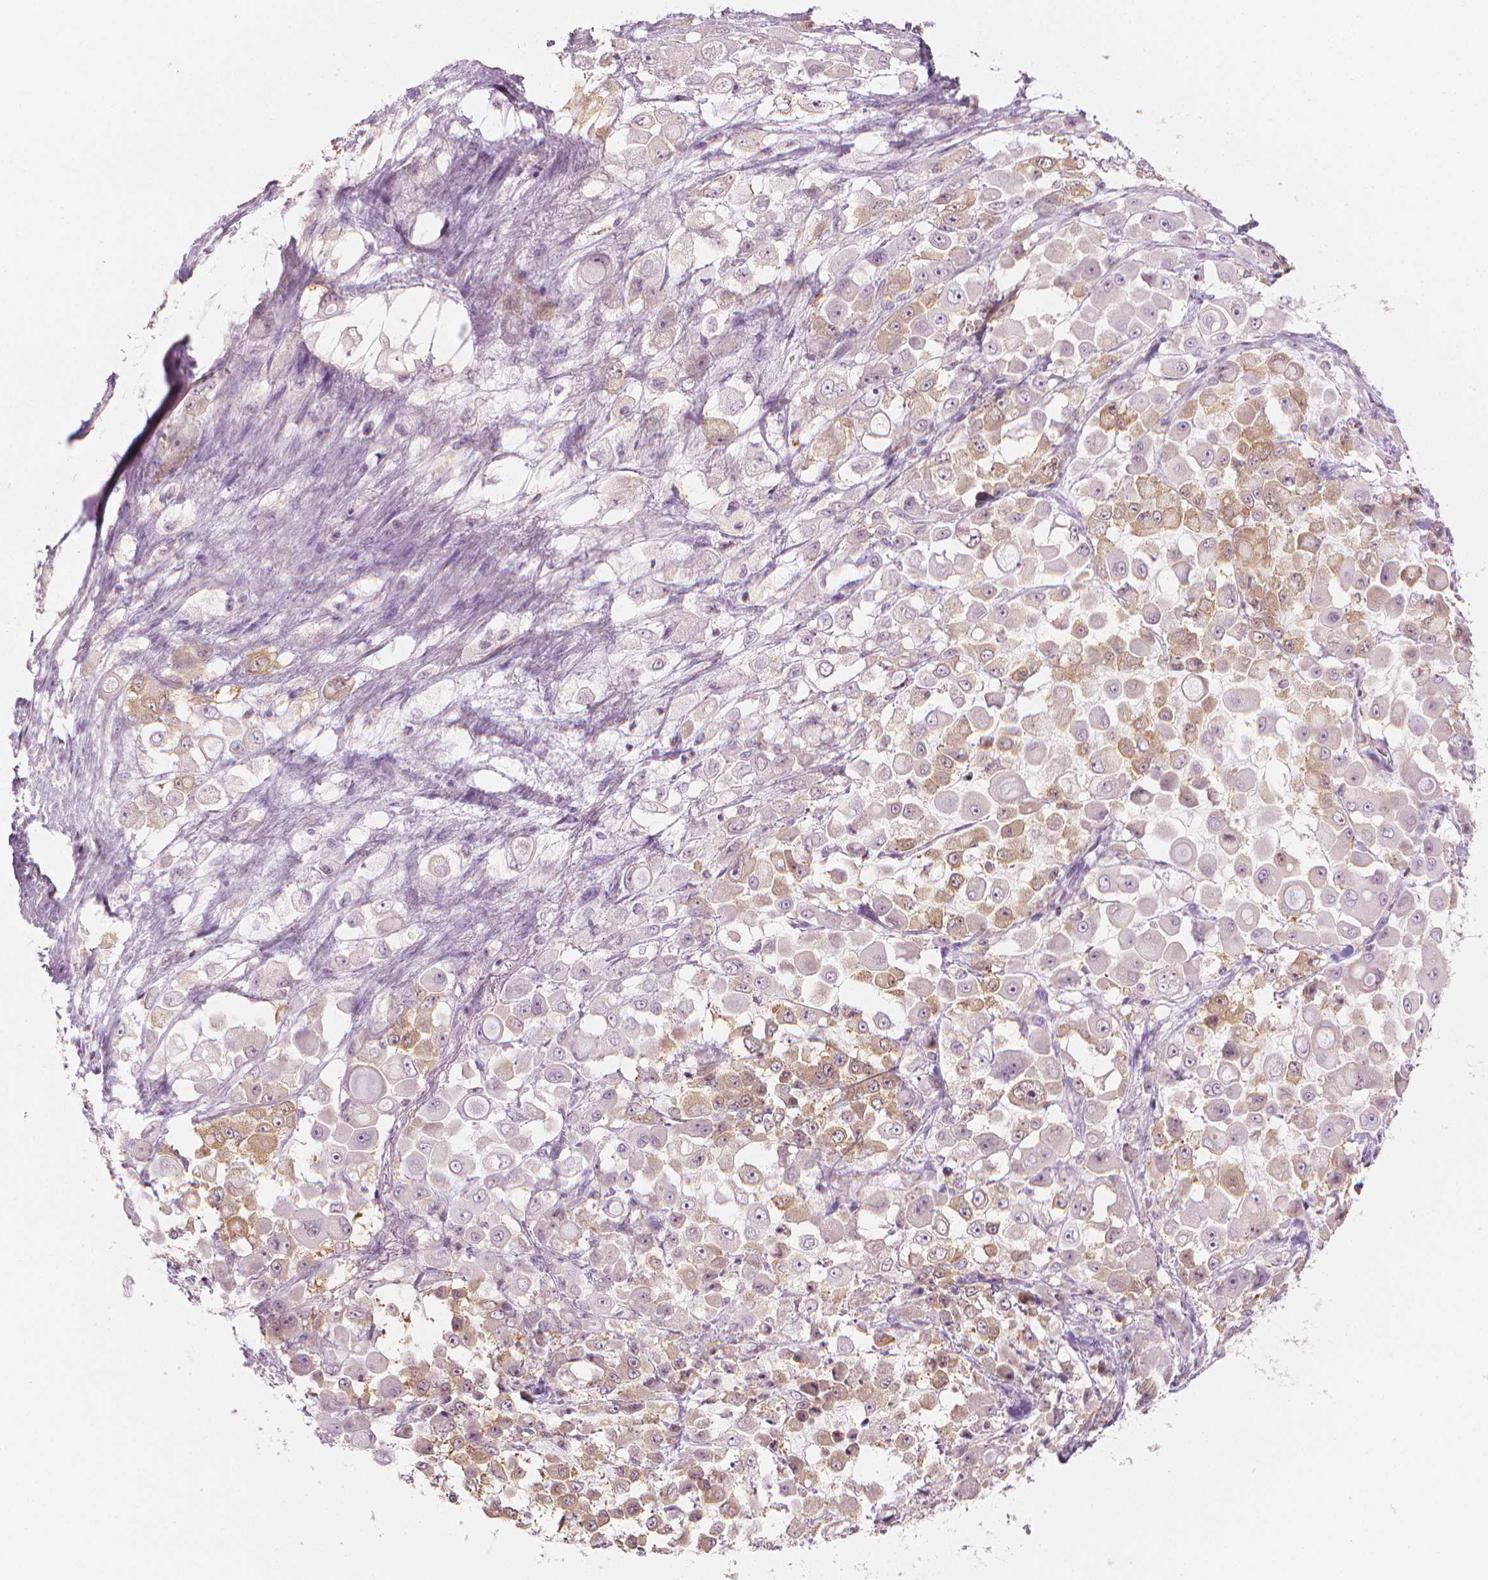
{"staining": {"intensity": "moderate", "quantity": "25%-75%", "location": "cytoplasmic/membranous"}, "tissue": "stomach cancer", "cell_type": "Tumor cells", "image_type": "cancer", "snomed": [{"axis": "morphology", "description": "Adenocarcinoma, NOS"}, {"axis": "topography", "description": "Stomach"}], "caption": "Protein expression analysis of stomach adenocarcinoma displays moderate cytoplasmic/membranous expression in approximately 25%-75% of tumor cells.", "gene": "SHMT1", "patient": {"sex": "female", "age": 76}}